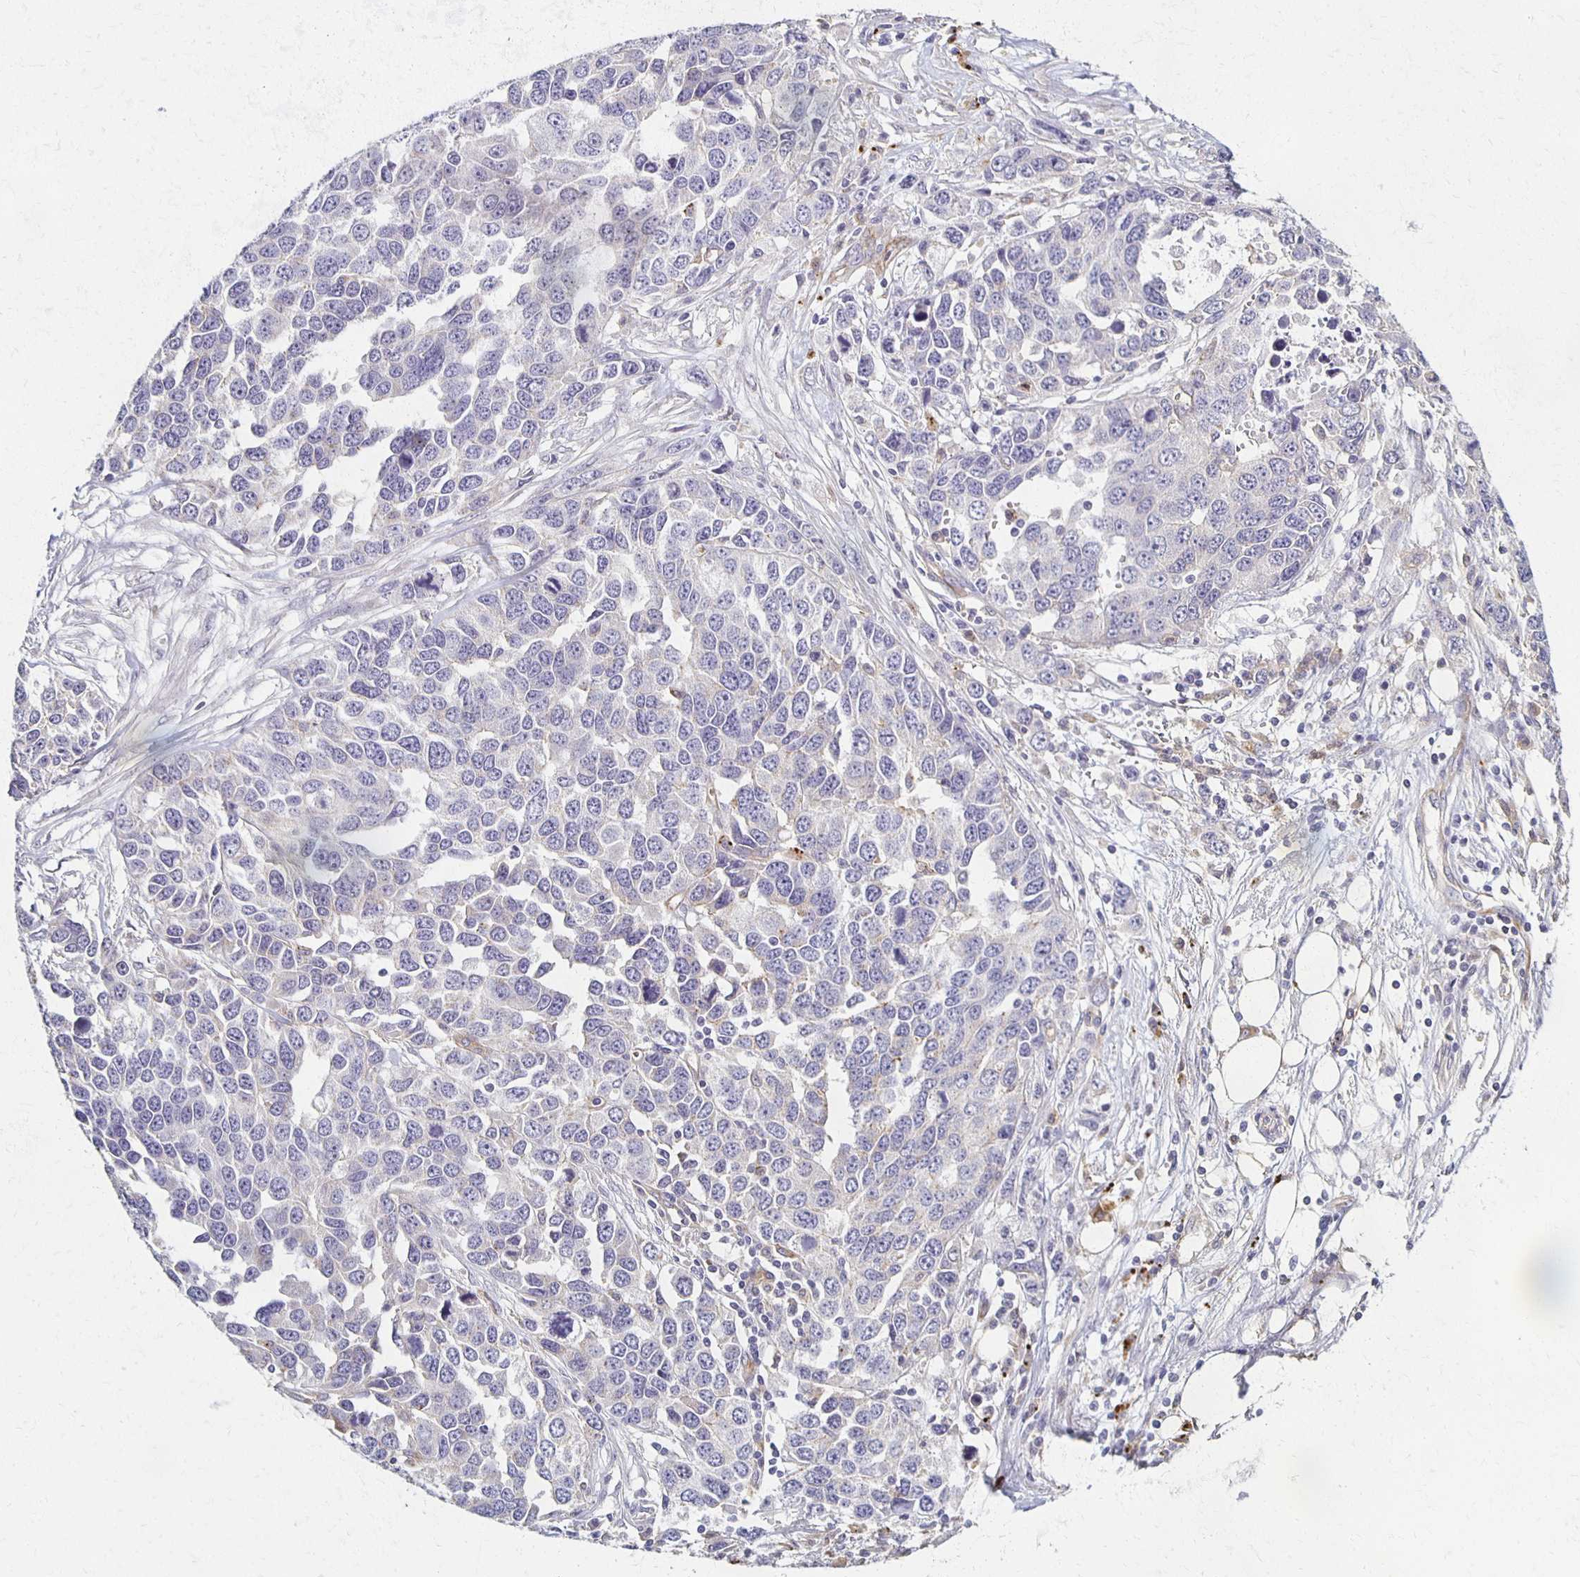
{"staining": {"intensity": "negative", "quantity": "none", "location": "none"}, "tissue": "ovarian cancer", "cell_type": "Tumor cells", "image_type": "cancer", "snomed": [{"axis": "morphology", "description": "Cystadenocarcinoma, serous, NOS"}, {"axis": "topography", "description": "Ovary"}], "caption": "A high-resolution photomicrograph shows immunohistochemistry (IHC) staining of ovarian cancer (serous cystadenocarcinoma), which reveals no significant positivity in tumor cells.", "gene": "GPX4", "patient": {"sex": "female", "age": 76}}